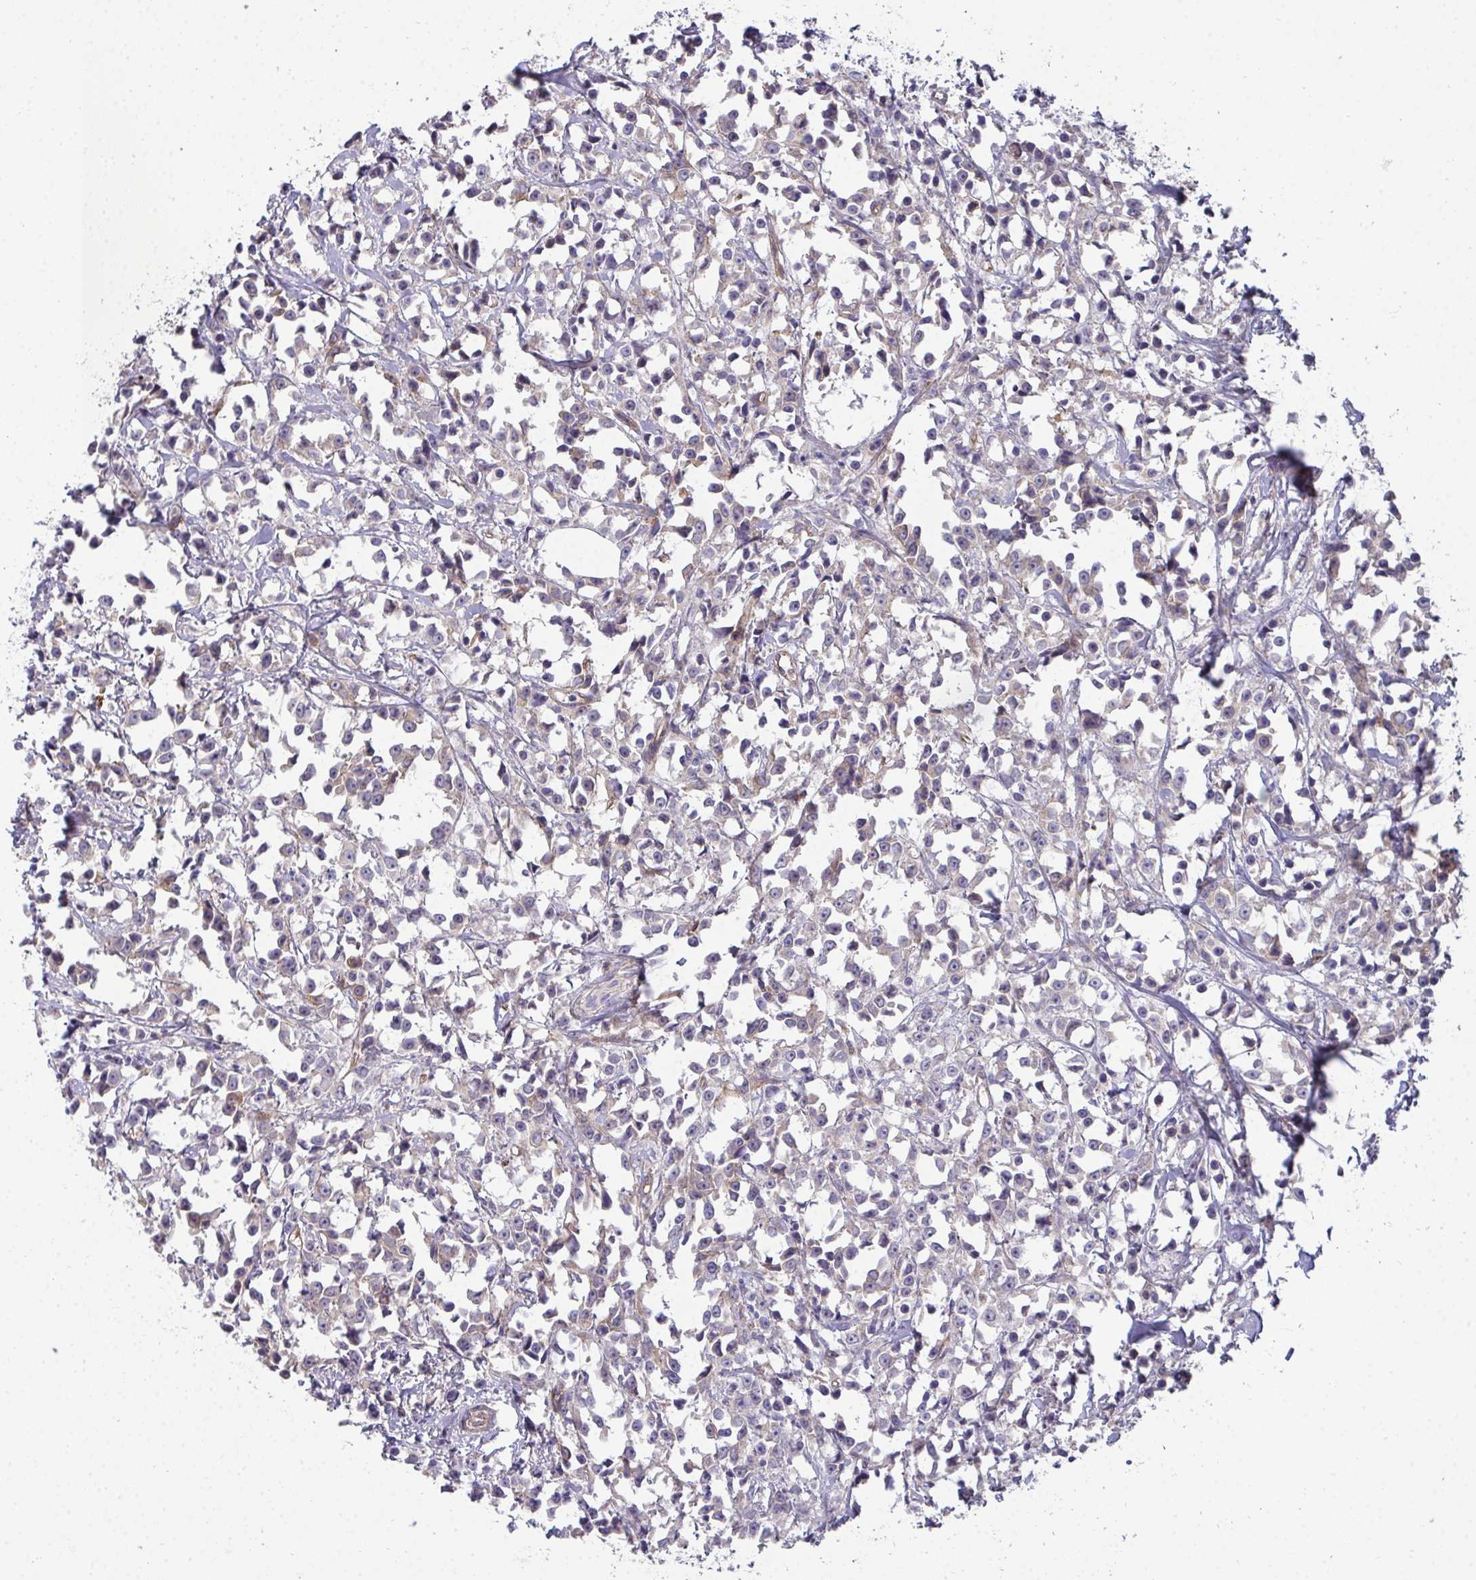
{"staining": {"intensity": "weak", "quantity": "25%-75%", "location": "cytoplasmic/membranous"}, "tissue": "breast cancer", "cell_type": "Tumor cells", "image_type": "cancer", "snomed": [{"axis": "morphology", "description": "Duct carcinoma"}, {"axis": "topography", "description": "Breast"}], "caption": "High-magnification brightfield microscopy of breast invasive ductal carcinoma stained with DAB (brown) and counterstained with hematoxylin (blue). tumor cells exhibit weak cytoplasmic/membranous staining is present in about25%-75% of cells.", "gene": "SH2D1B", "patient": {"sex": "female", "age": 80}}